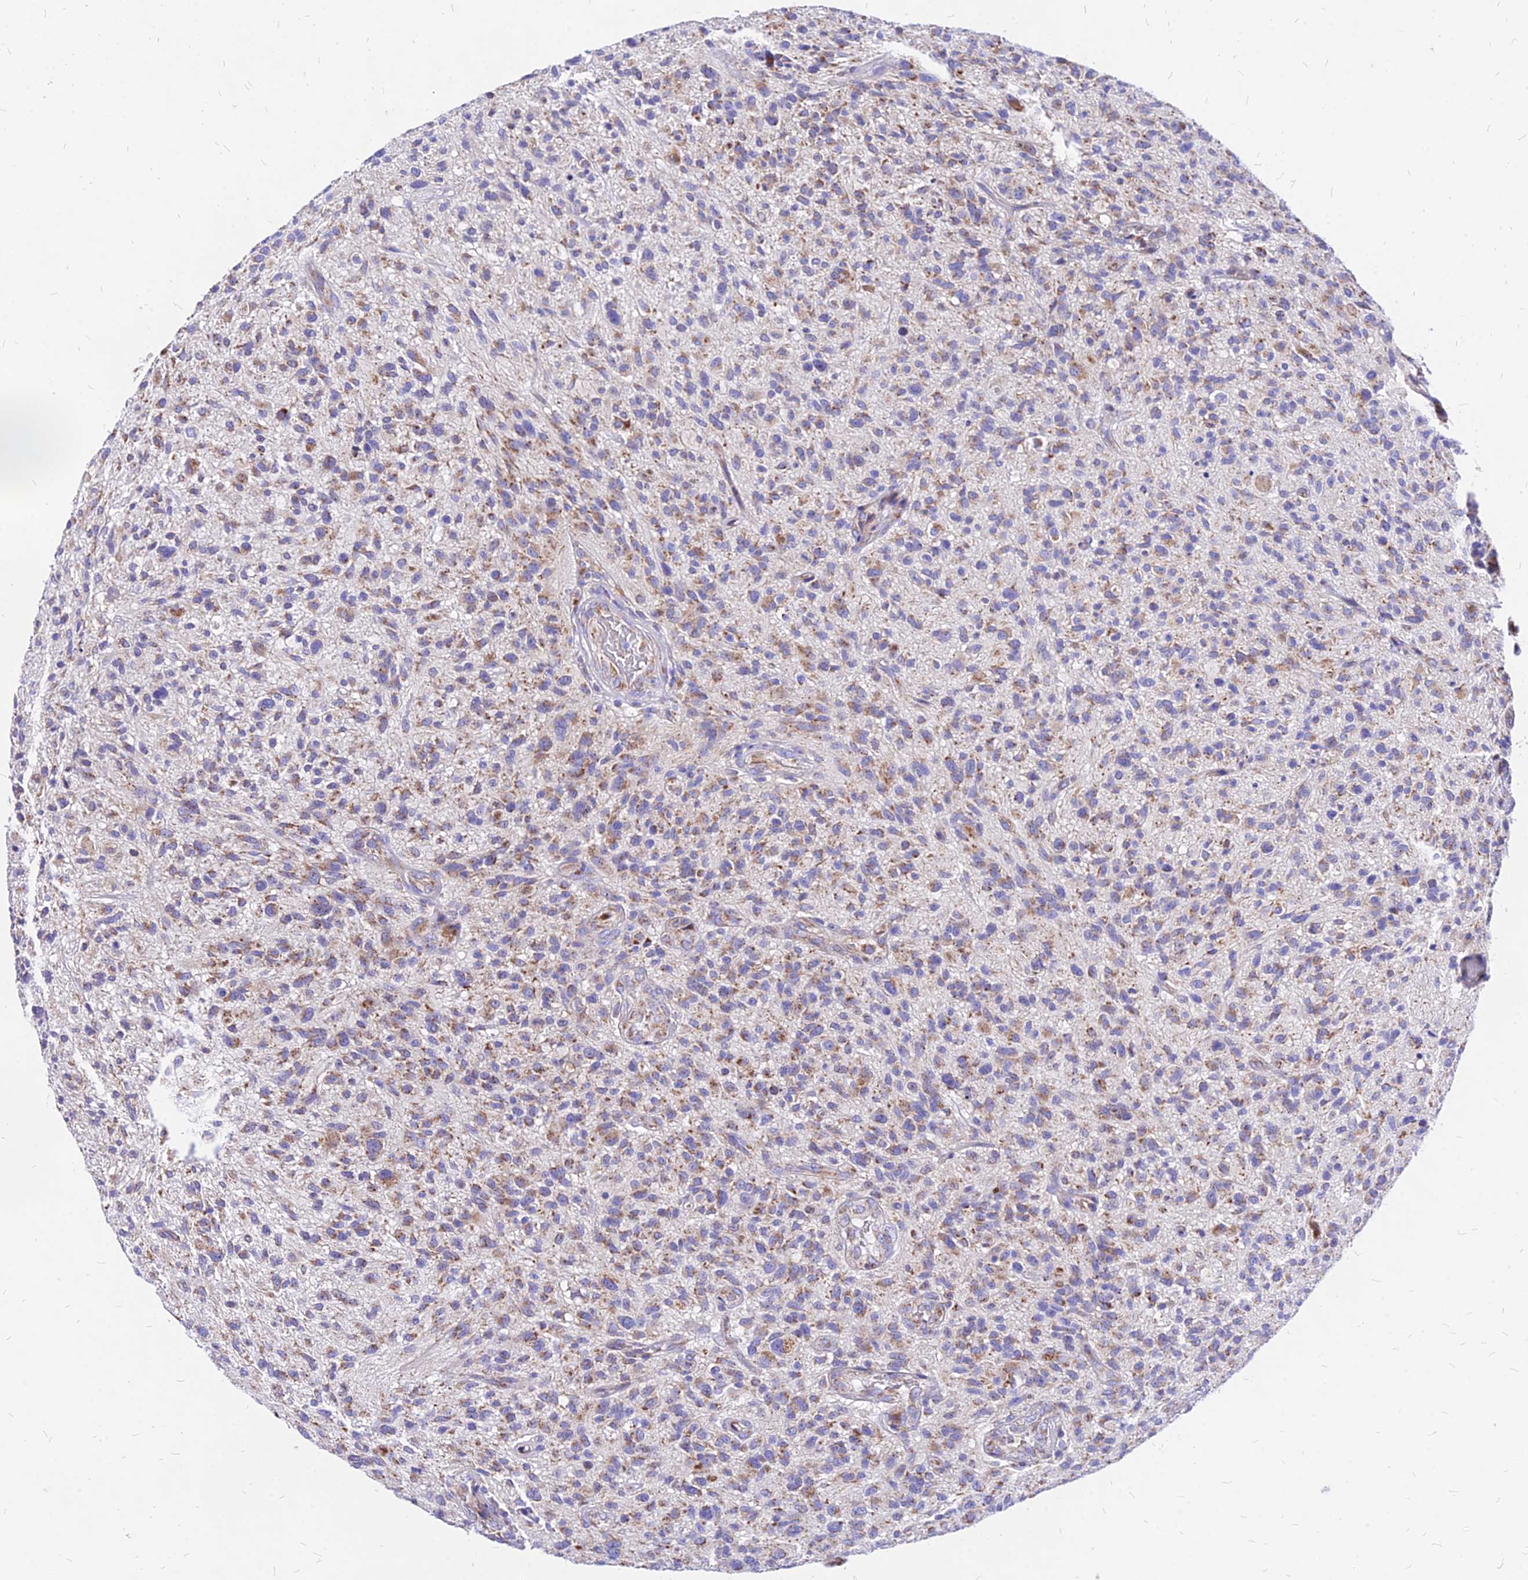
{"staining": {"intensity": "moderate", "quantity": "25%-75%", "location": "cytoplasmic/membranous"}, "tissue": "glioma", "cell_type": "Tumor cells", "image_type": "cancer", "snomed": [{"axis": "morphology", "description": "Glioma, malignant, High grade"}, {"axis": "topography", "description": "Brain"}], "caption": "Immunohistochemistry photomicrograph of neoplastic tissue: human glioma stained using IHC shows medium levels of moderate protein expression localized specifically in the cytoplasmic/membranous of tumor cells, appearing as a cytoplasmic/membranous brown color.", "gene": "MRPL3", "patient": {"sex": "male", "age": 47}}